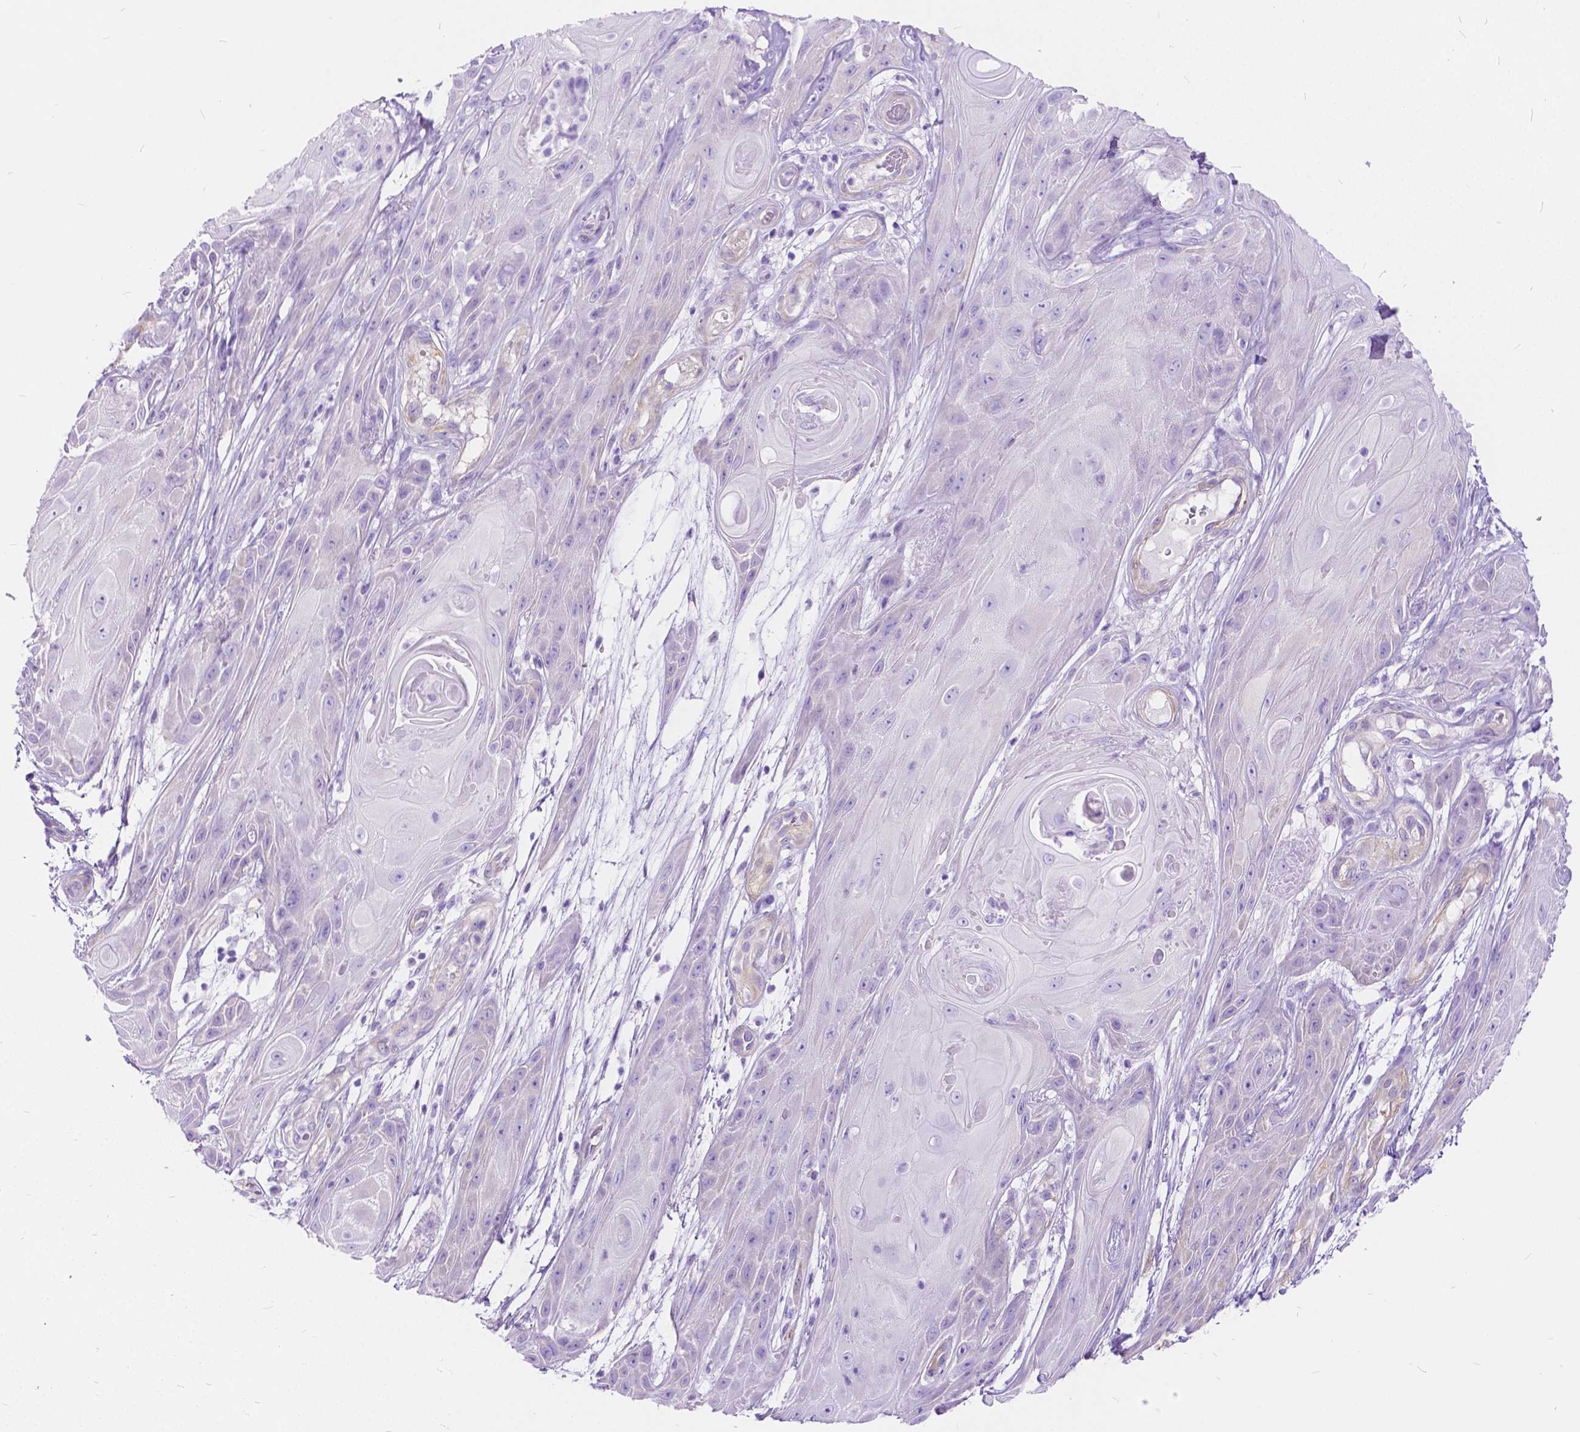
{"staining": {"intensity": "negative", "quantity": "none", "location": "none"}, "tissue": "skin cancer", "cell_type": "Tumor cells", "image_type": "cancer", "snomed": [{"axis": "morphology", "description": "Squamous cell carcinoma, NOS"}, {"axis": "topography", "description": "Skin"}], "caption": "Immunohistochemistry photomicrograph of neoplastic tissue: skin squamous cell carcinoma stained with DAB displays no significant protein positivity in tumor cells.", "gene": "CHRM1", "patient": {"sex": "male", "age": 62}}